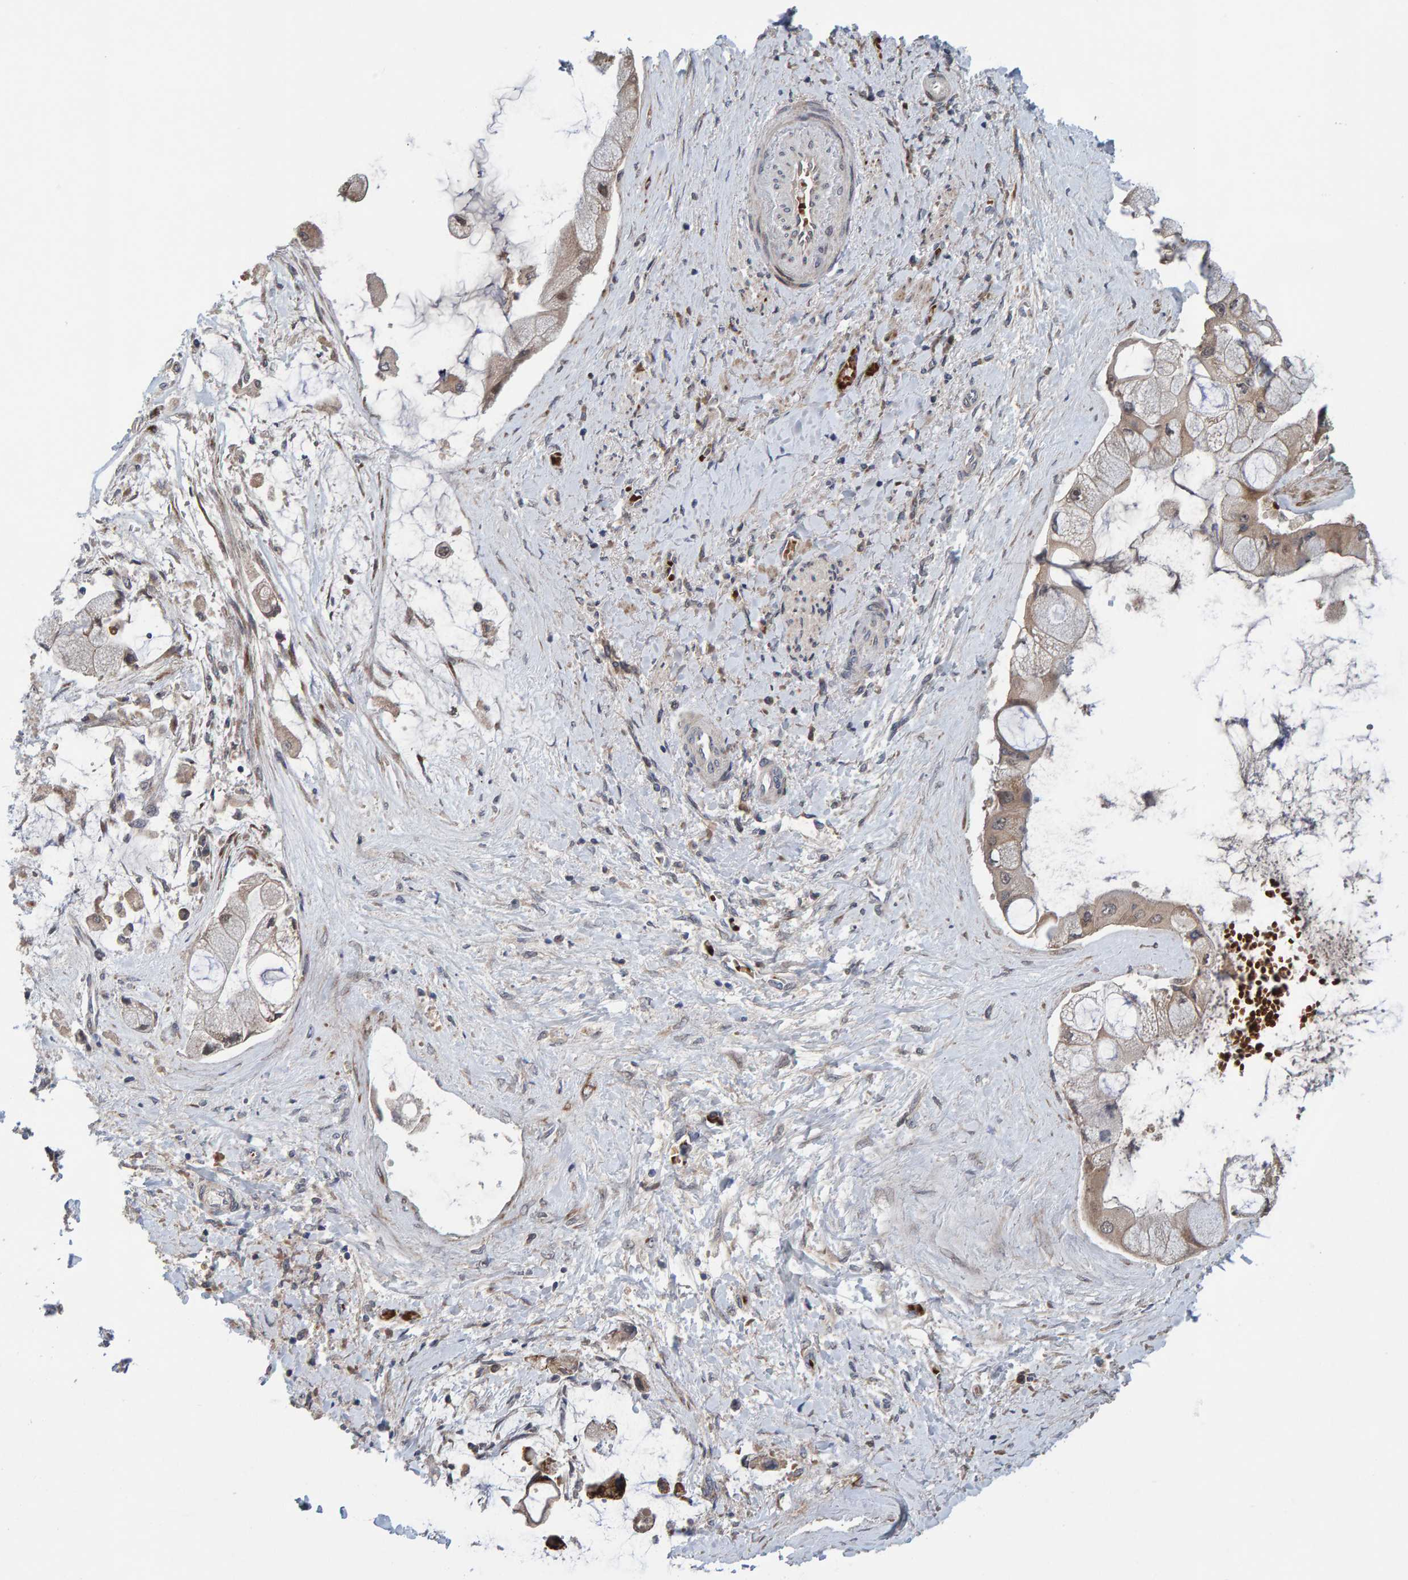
{"staining": {"intensity": "moderate", "quantity": "25%-75%", "location": "cytoplasmic/membranous"}, "tissue": "liver cancer", "cell_type": "Tumor cells", "image_type": "cancer", "snomed": [{"axis": "morphology", "description": "Cholangiocarcinoma"}, {"axis": "topography", "description": "Liver"}], "caption": "Immunohistochemistry histopathology image of liver cancer stained for a protein (brown), which exhibits medium levels of moderate cytoplasmic/membranous staining in approximately 25%-75% of tumor cells.", "gene": "MFSD6L", "patient": {"sex": "male", "age": 50}}